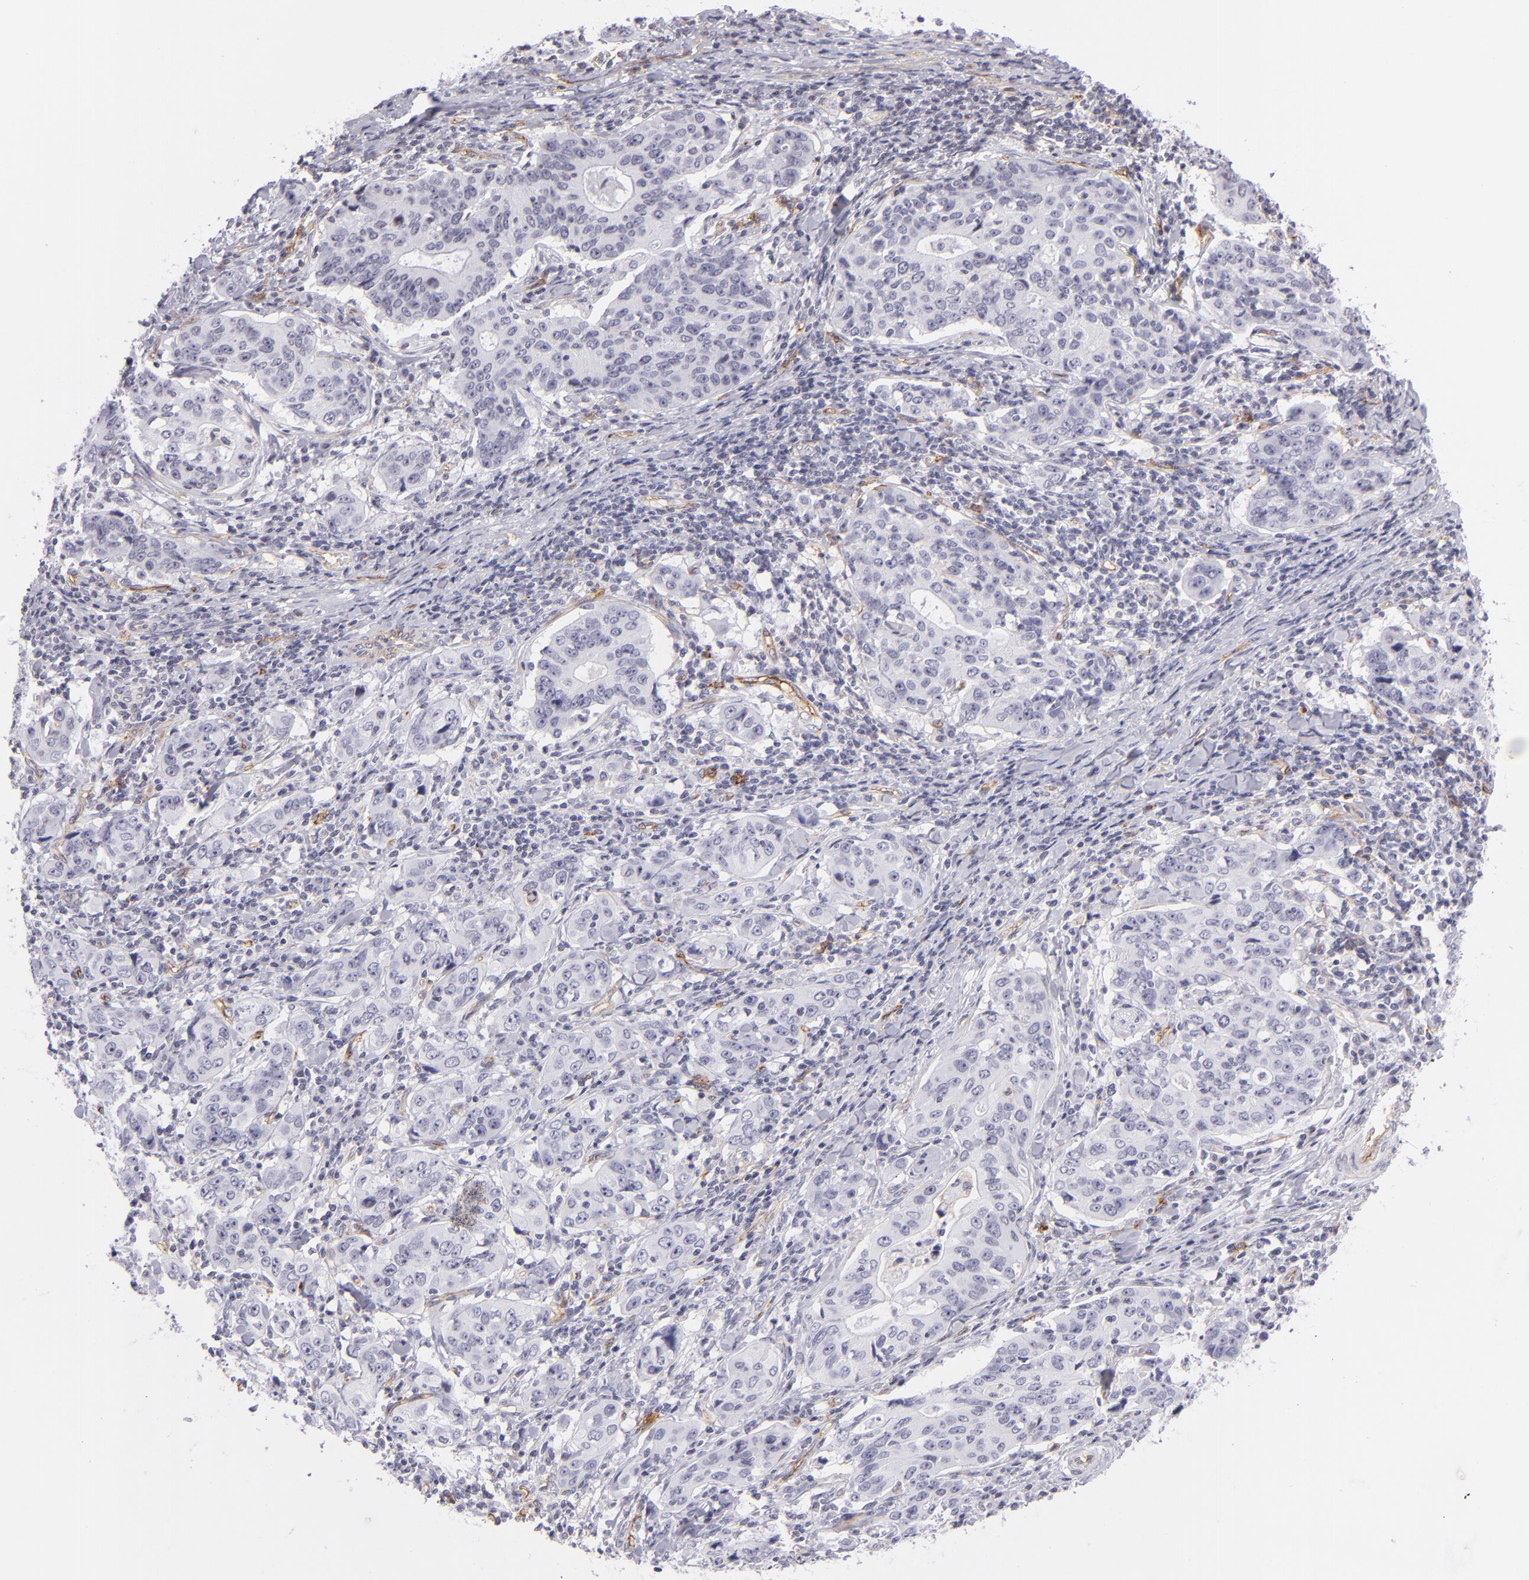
{"staining": {"intensity": "negative", "quantity": "none", "location": "none"}, "tissue": "stomach cancer", "cell_type": "Tumor cells", "image_type": "cancer", "snomed": [{"axis": "morphology", "description": "Adenocarcinoma, NOS"}, {"axis": "topography", "description": "Esophagus"}, {"axis": "topography", "description": "Stomach"}], "caption": "IHC histopathology image of human stomach cancer (adenocarcinoma) stained for a protein (brown), which demonstrates no staining in tumor cells.", "gene": "THBD", "patient": {"sex": "male", "age": 74}}